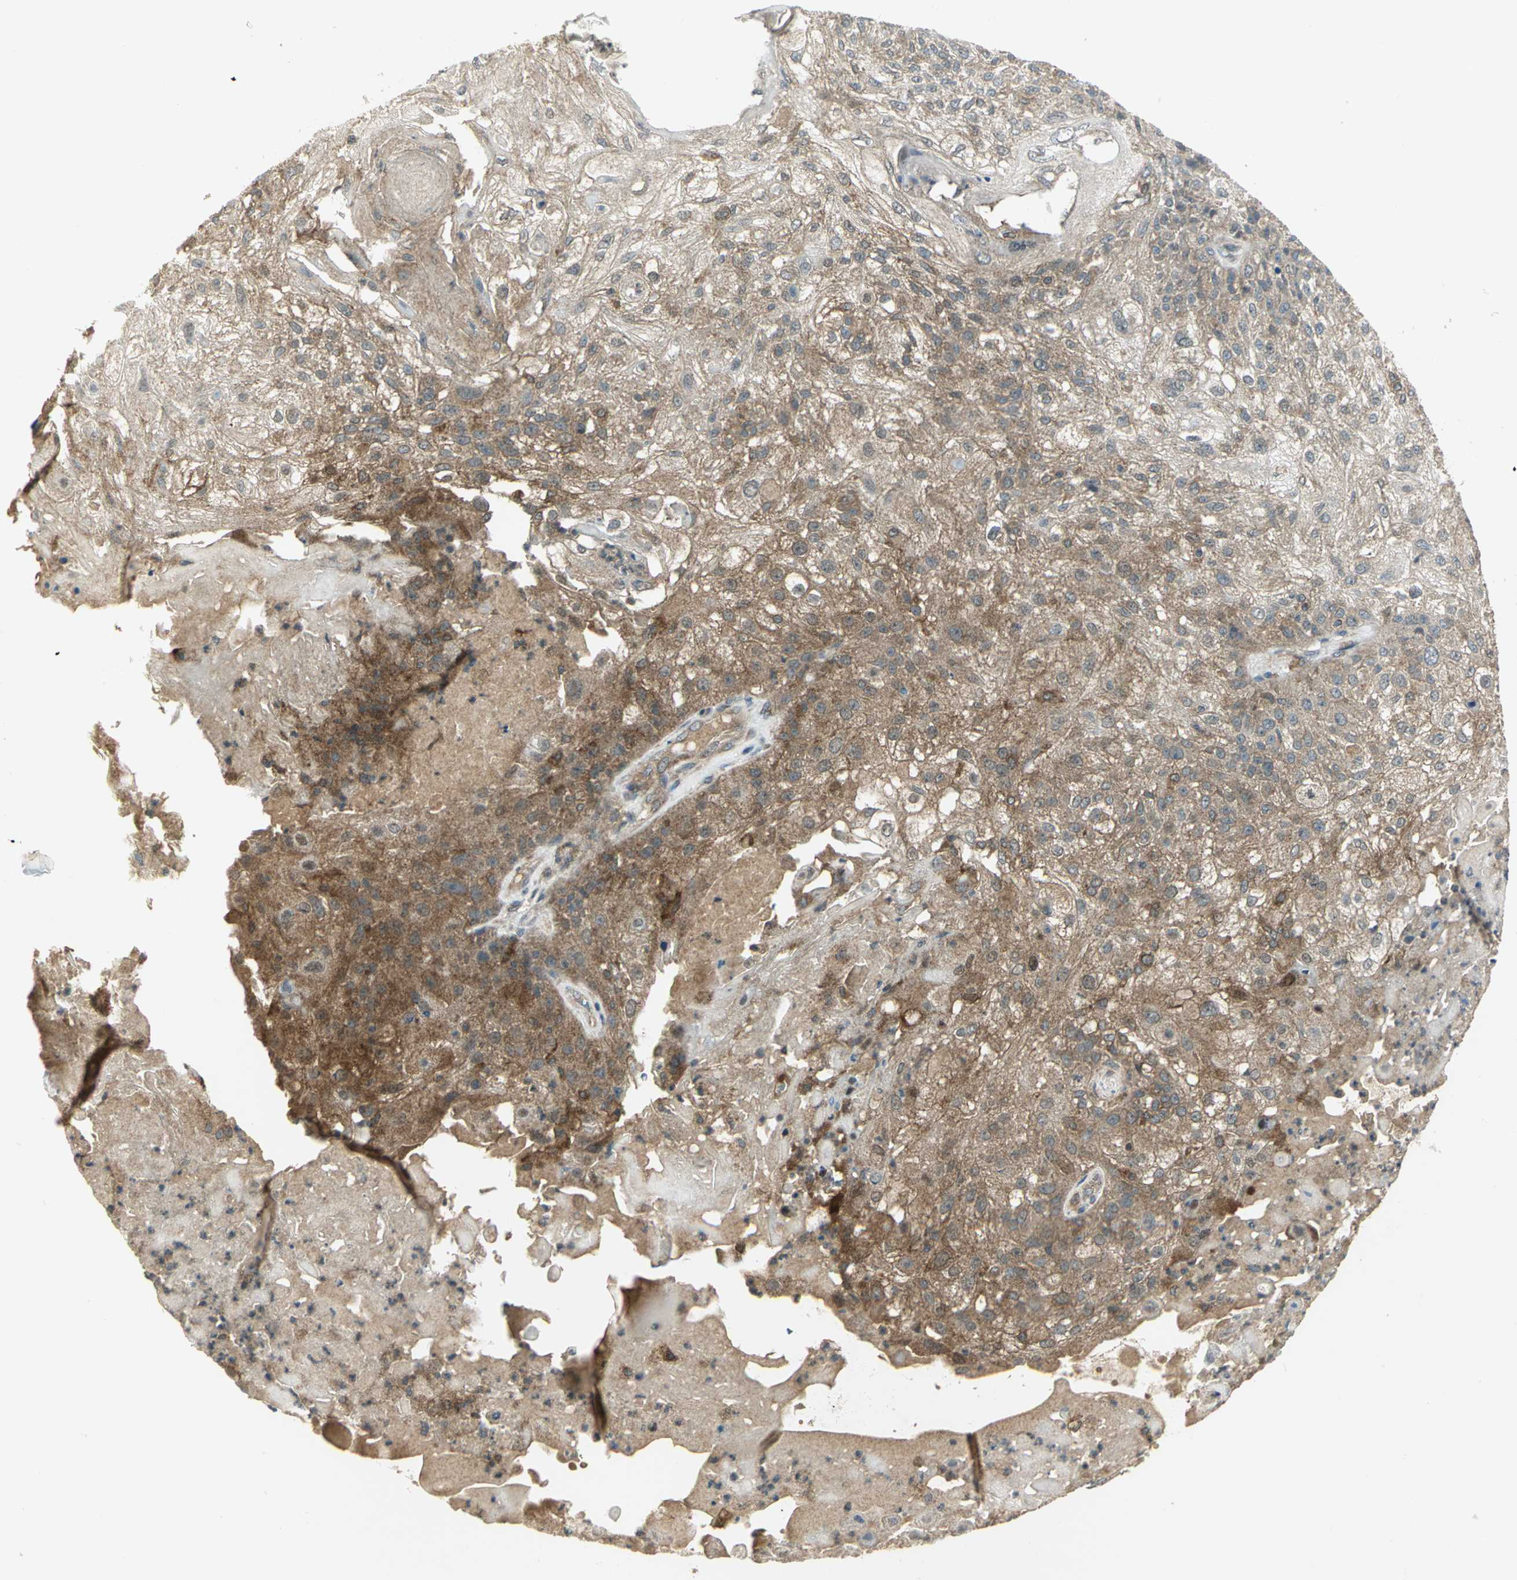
{"staining": {"intensity": "moderate", "quantity": ">75%", "location": "cytoplasmic/membranous"}, "tissue": "skin cancer", "cell_type": "Tumor cells", "image_type": "cancer", "snomed": [{"axis": "morphology", "description": "Normal tissue, NOS"}, {"axis": "morphology", "description": "Squamous cell carcinoma, NOS"}, {"axis": "topography", "description": "Skin"}], "caption": "Protein expression analysis of human skin cancer (squamous cell carcinoma) reveals moderate cytoplasmic/membranous staining in about >75% of tumor cells. The staining is performed using DAB brown chromogen to label protein expression. The nuclei are counter-stained blue using hematoxylin.", "gene": "MAPK8IP3", "patient": {"sex": "female", "age": 83}}